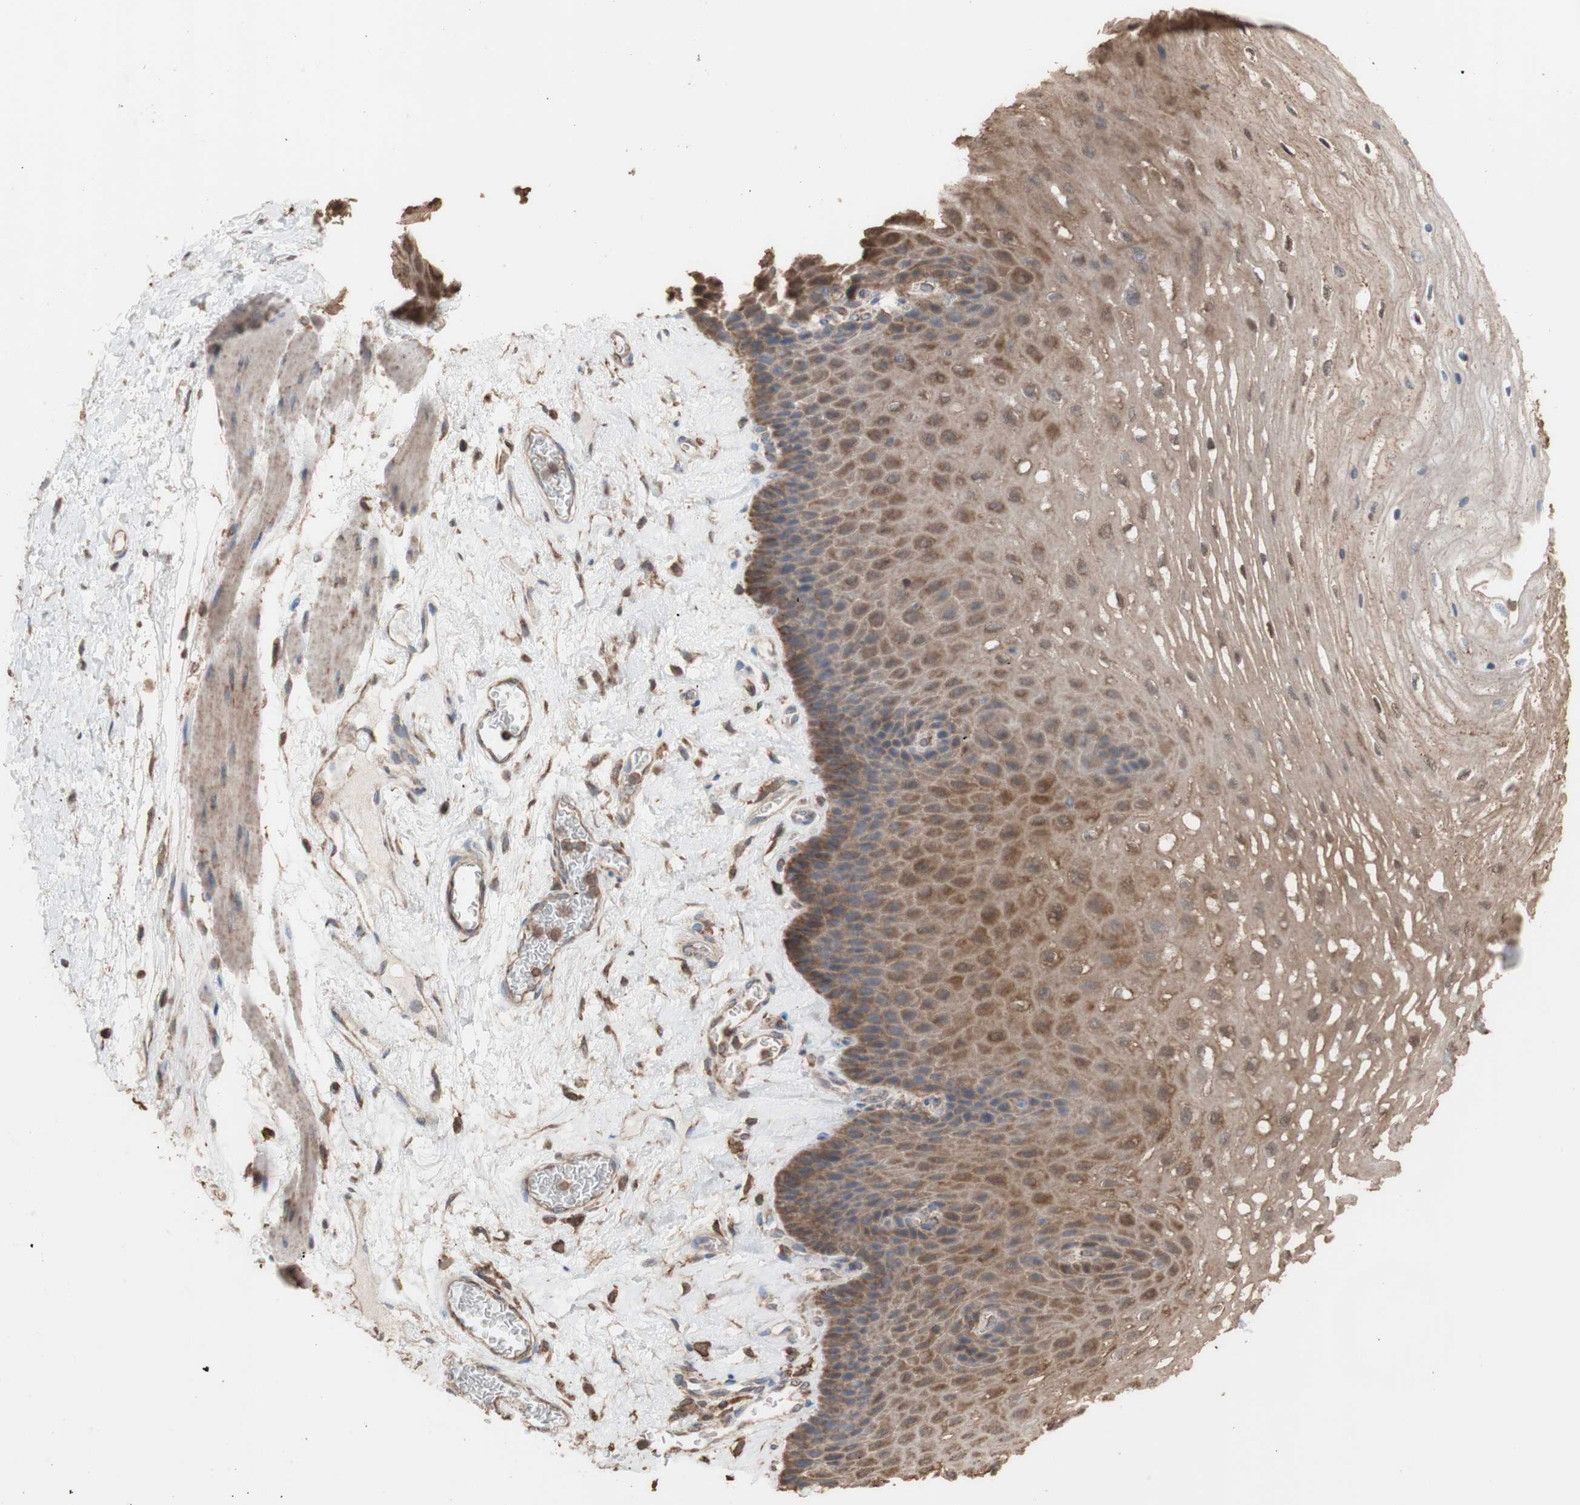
{"staining": {"intensity": "moderate", "quantity": ">75%", "location": "cytoplasmic/membranous"}, "tissue": "esophagus", "cell_type": "Squamous epithelial cells", "image_type": "normal", "snomed": [{"axis": "morphology", "description": "Normal tissue, NOS"}, {"axis": "topography", "description": "Esophagus"}], "caption": "DAB (3,3'-diaminobenzidine) immunohistochemical staining of unremarkable human esophagus demonstrates moderate cytoplasmic/membranous protein expression in approximately >75% of squamous epithelial cells.", "gene": "ALDH9A1", "patient": {"sex": "female", "age": 72}}